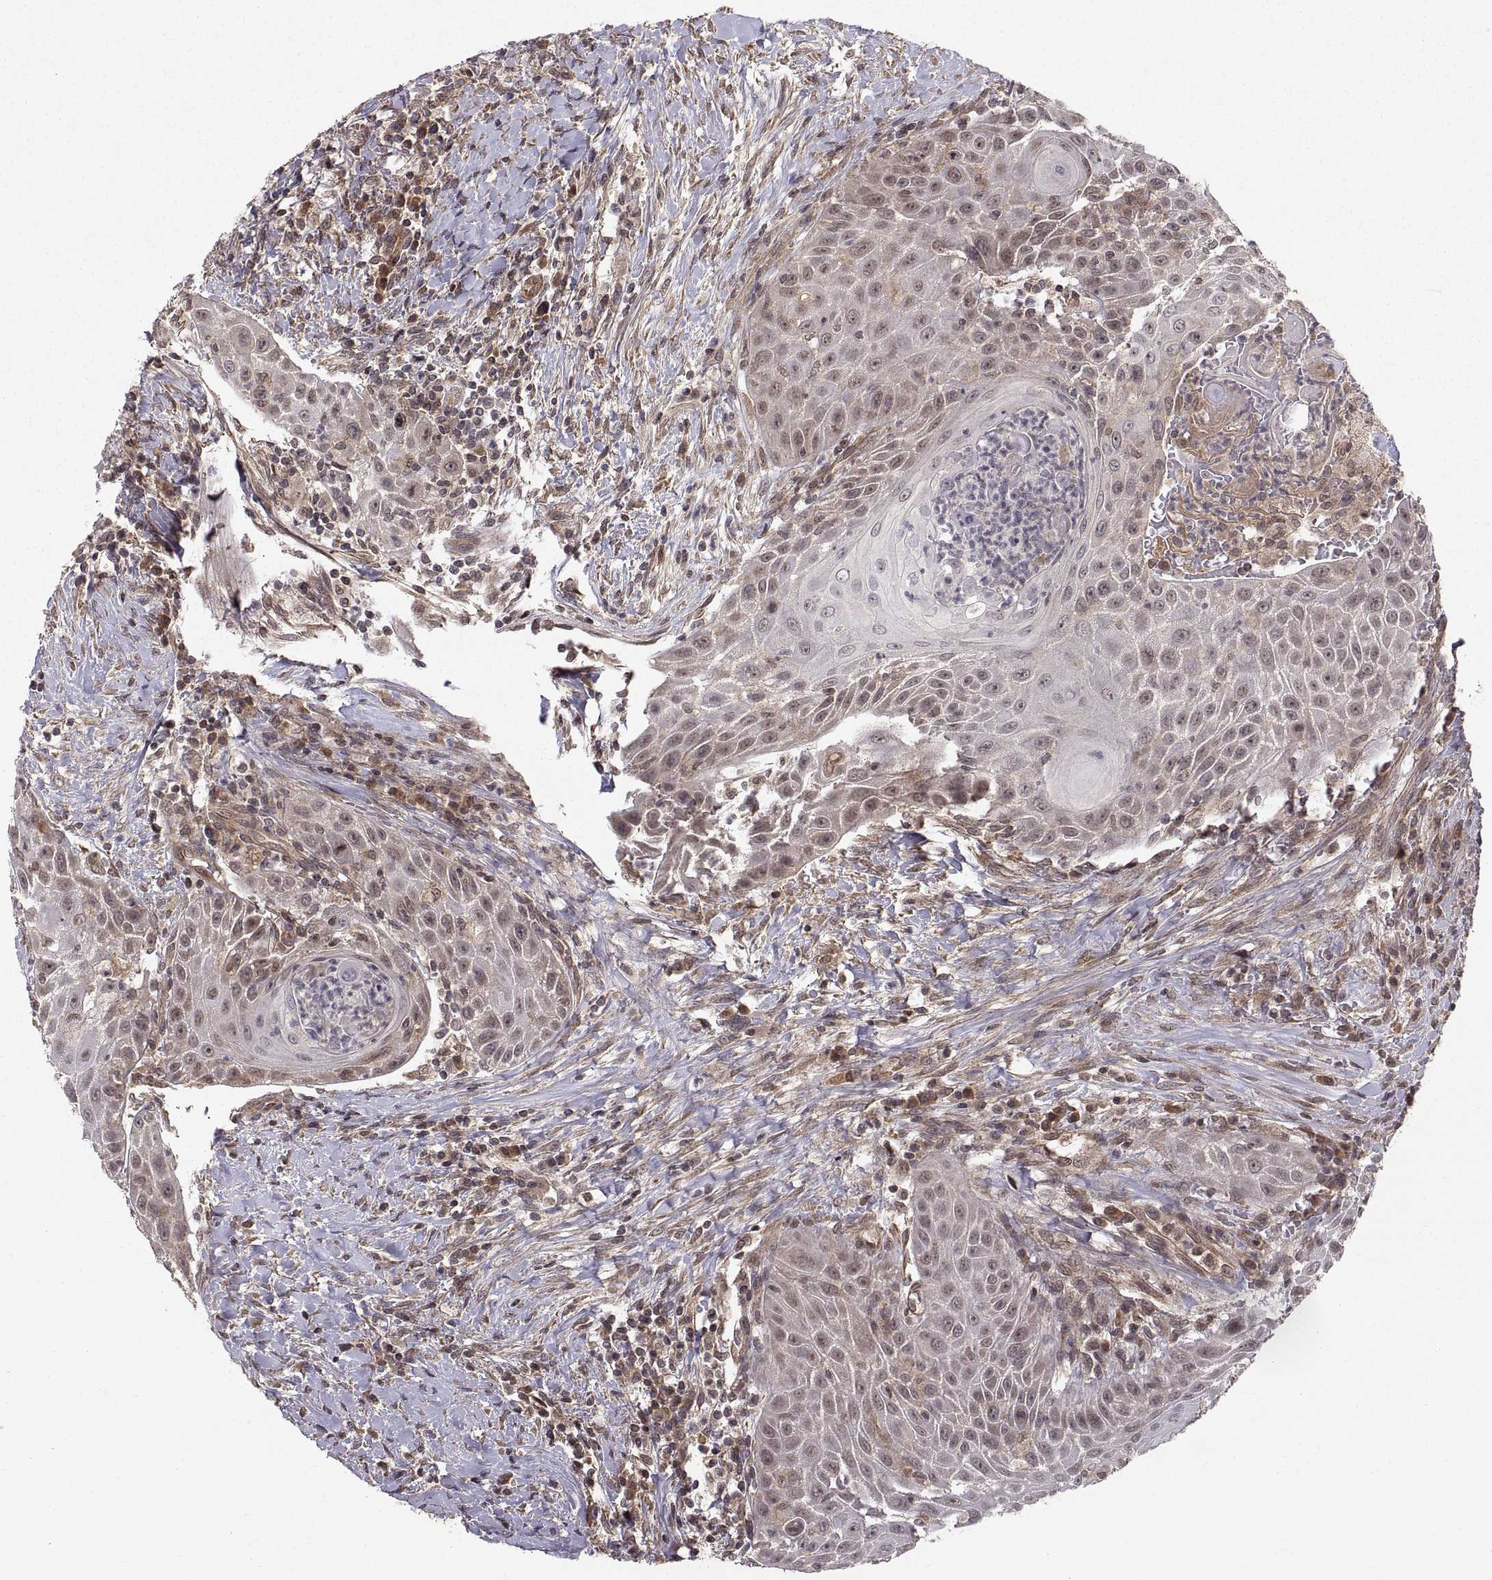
{"staining": {"intensity": "weak", "quantity": "25%-75%", "location": "cytoplasmic/membranous"}, "tissue": "head and neck cancer", "cell_type": "Tumor cells", "image_type": "cancer", "snomed": [{"axis": "morphology", "description": "Squamous cell carcinoma, NOS"}, {"axis": "topography", "description": "Head-Neck"}], "caption": "Brown immunohistochemical staining in human squamous cell carcinoma (head and neck) reveals weak cytoplasmic/membranous staining in about 25%-75% of tumor cells.", "gene": "ABL2", "patient": {"sex": "male", "age": 69}}